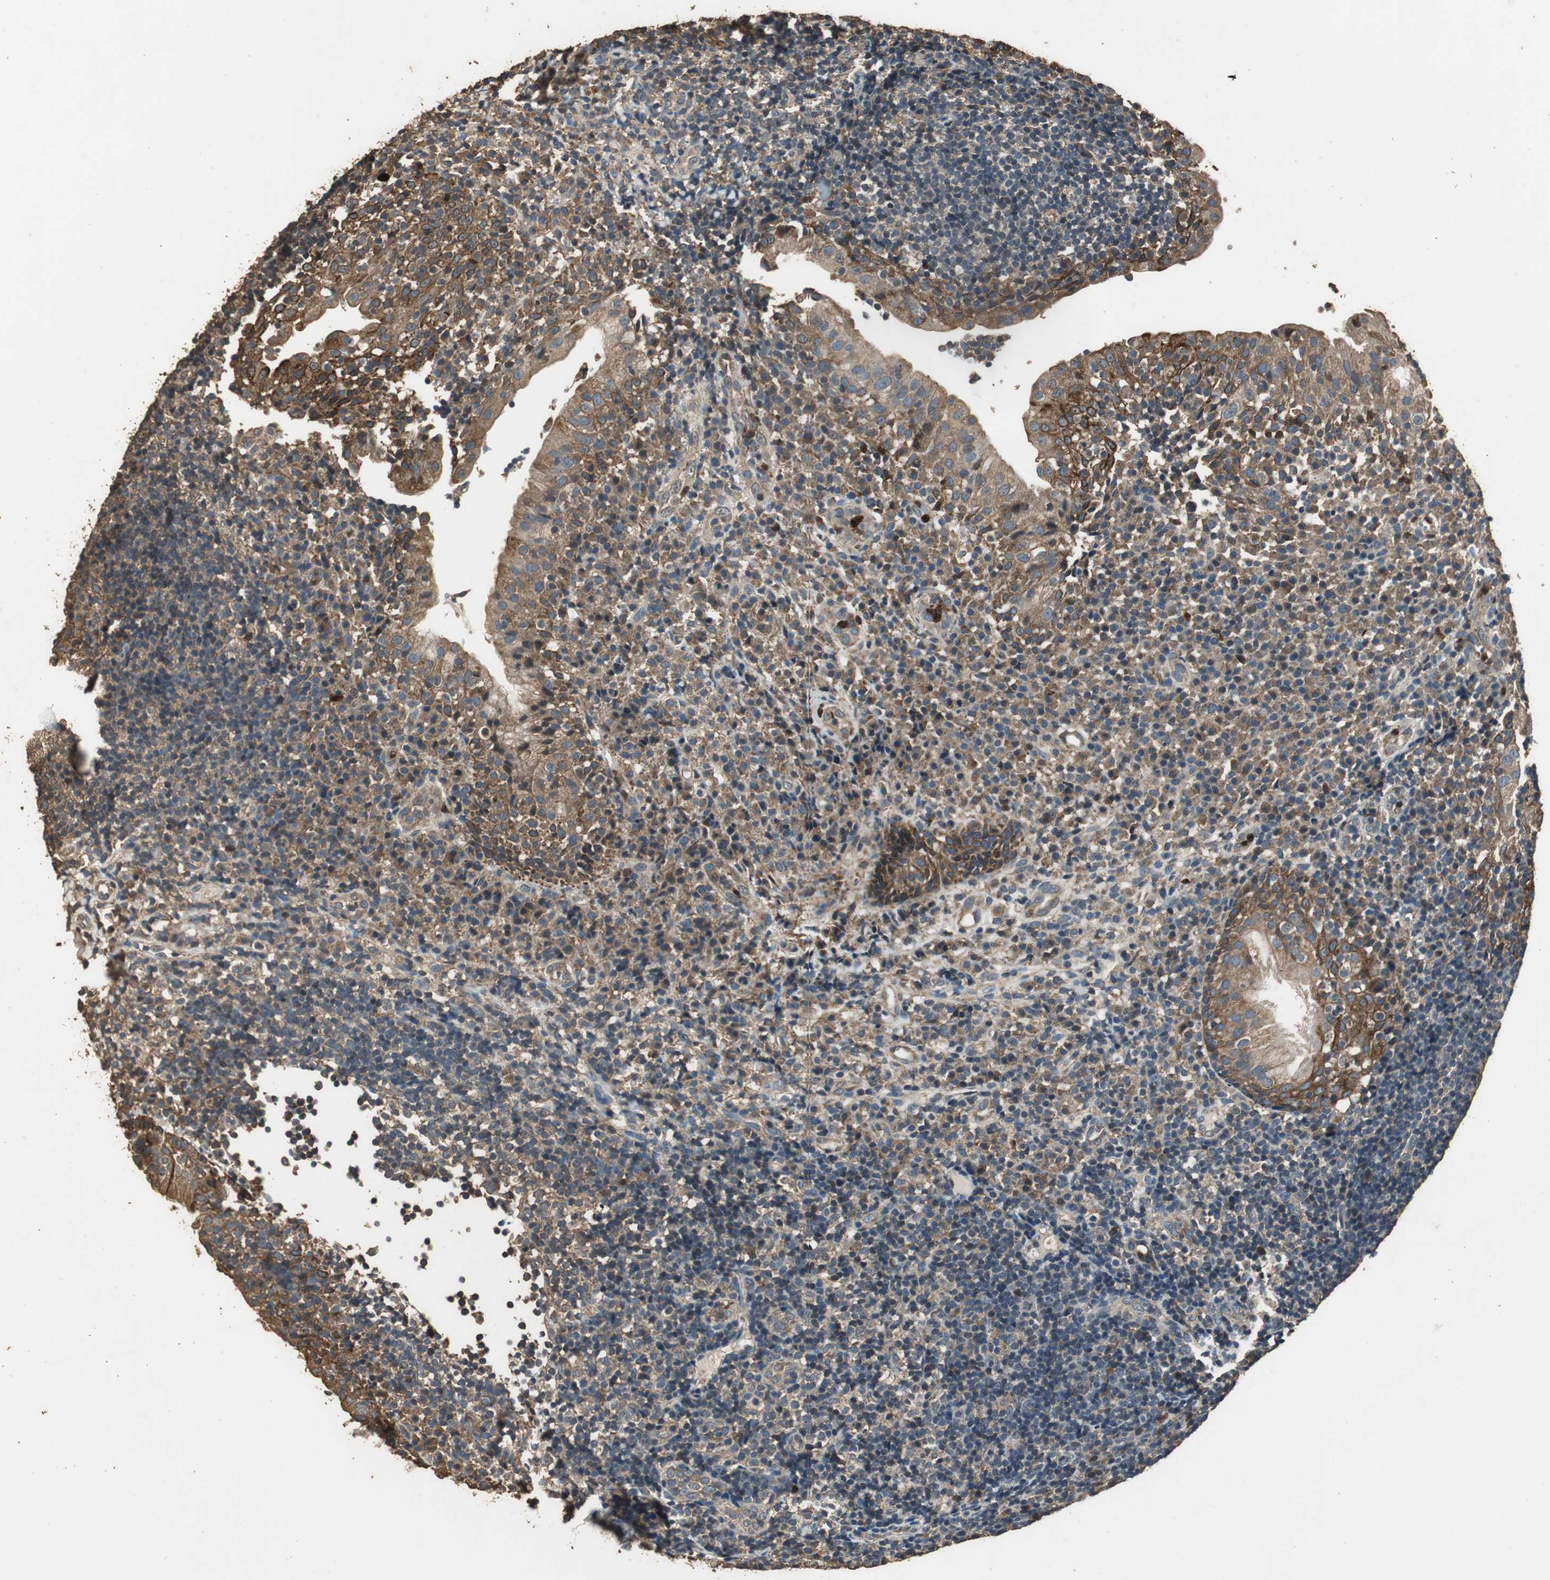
{"staining": {"intensity": "moderate", "quantity": ">75%", "location": "cytoplasmic/membranous"}, "tissue": "tonsil", "cell_type": "Germinal center cells", "image_type": "normal", "snomed": [{"axis": "morphology", "description": "Normal tissue, NOS"}, {"axis": "topography", "description": "Tonsil"}], "caption": "DAB immunohistochemical staining of unremarkable human tonsil shows moderate cytoplasmic/membranous protein positivity in approximately >75% of germinal center cells.", "gene": "TMPRSS4", "patient": {"sex": "female", "age": 40}}